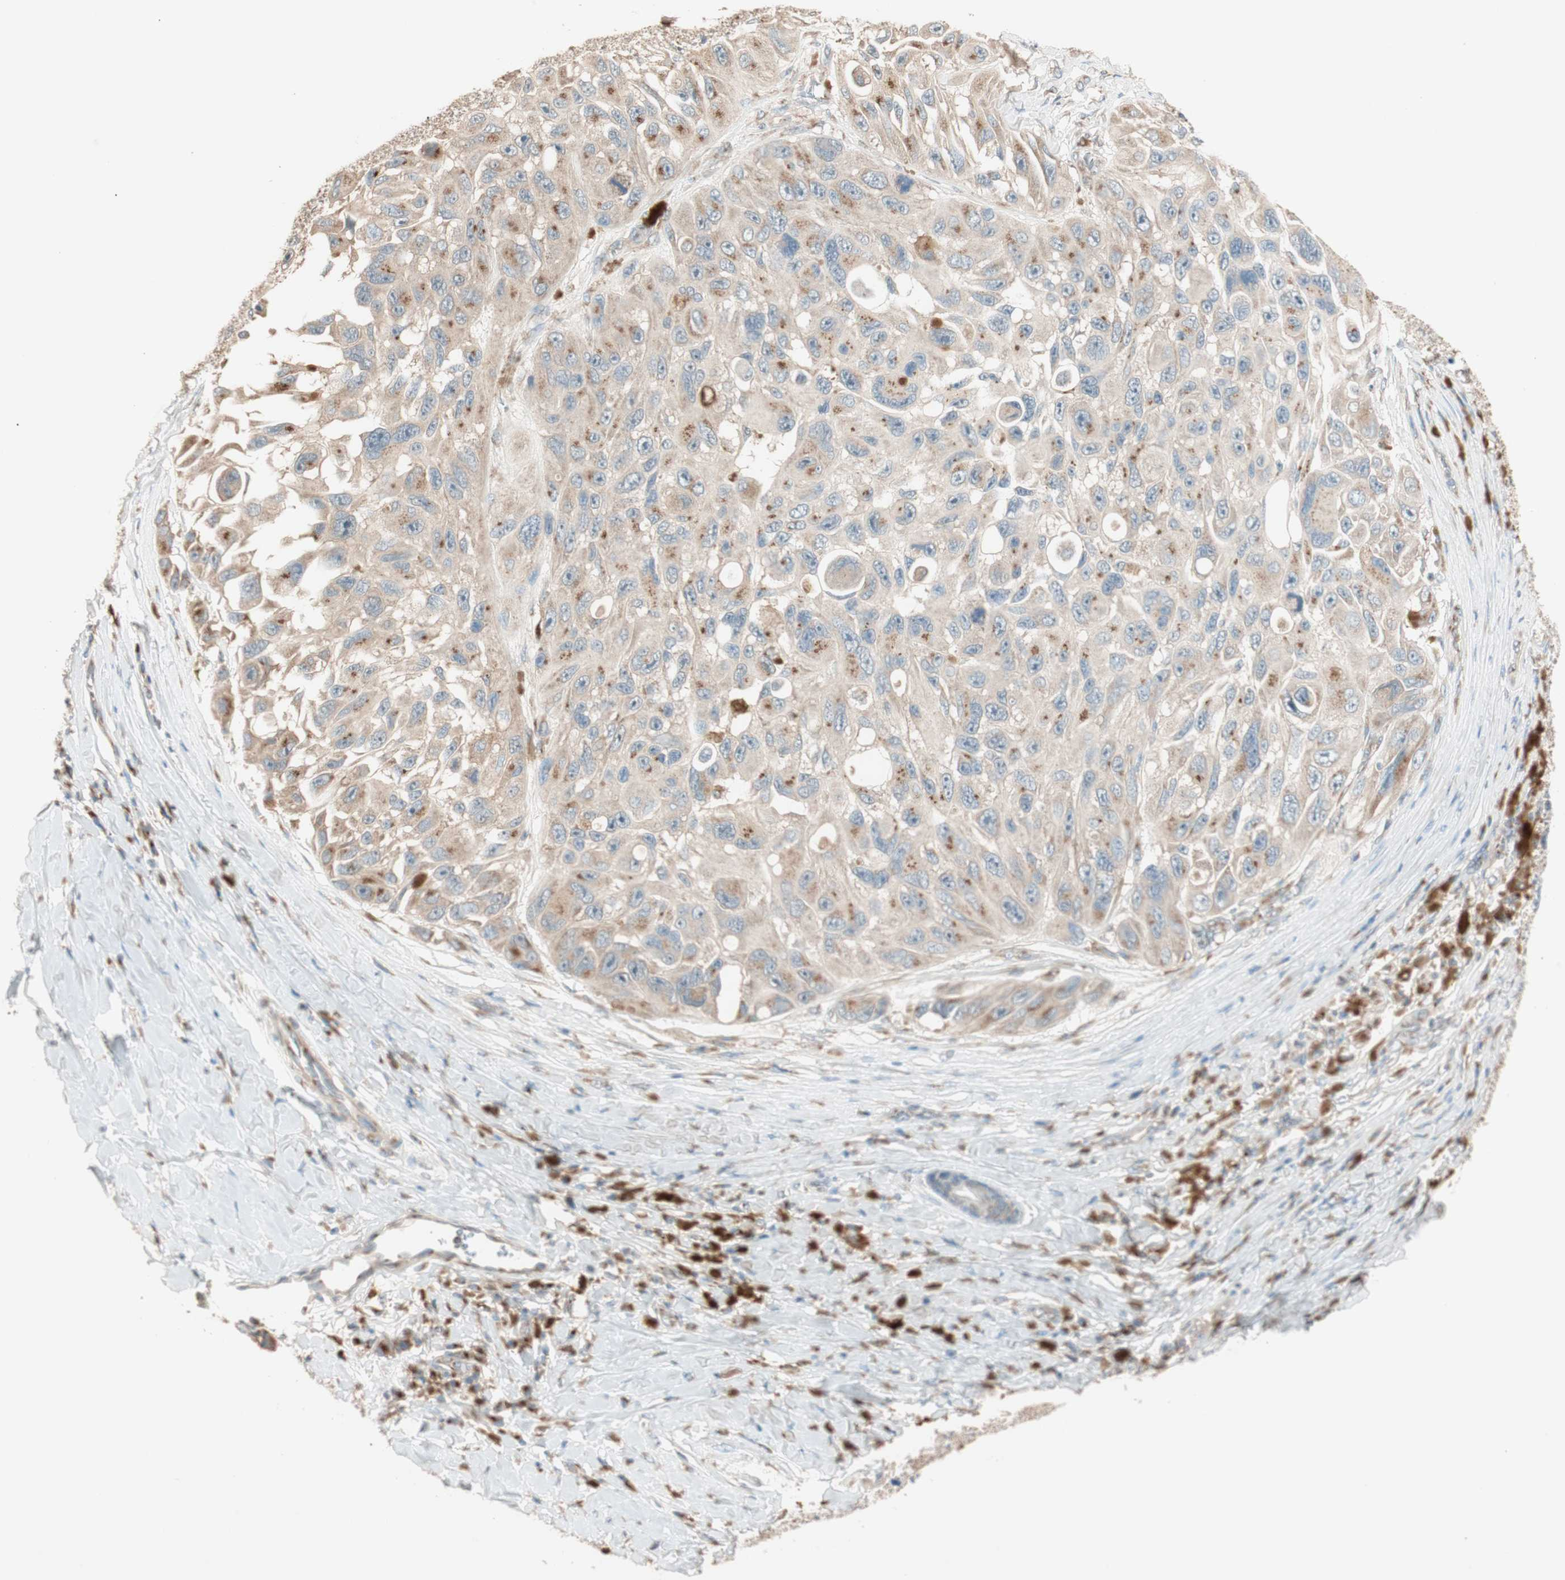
{"staining": {"intensity": "moderate", "quantity": "25%-75%", "location": "cytoplasmic/membranous"}, "tissue": "melanoma", "cell_type": "Tumor cells", "image_type": "cancer", "snomed": [{"axis": "morphology", "description": "Malignant melanoma, NOS"}, {"axis": "topography", "description": "Skin"}], "caption": "Immunohistochemistry (IHC) photomicrograph of malignant melanoma stained for a protein (brown), which displays medium levels of moderate cytoplasmic/membranous expression in approximately 25%-75% of tumor cells.", "gene": "SEC16A", "patient": {"sex": "female", "age": 73}}